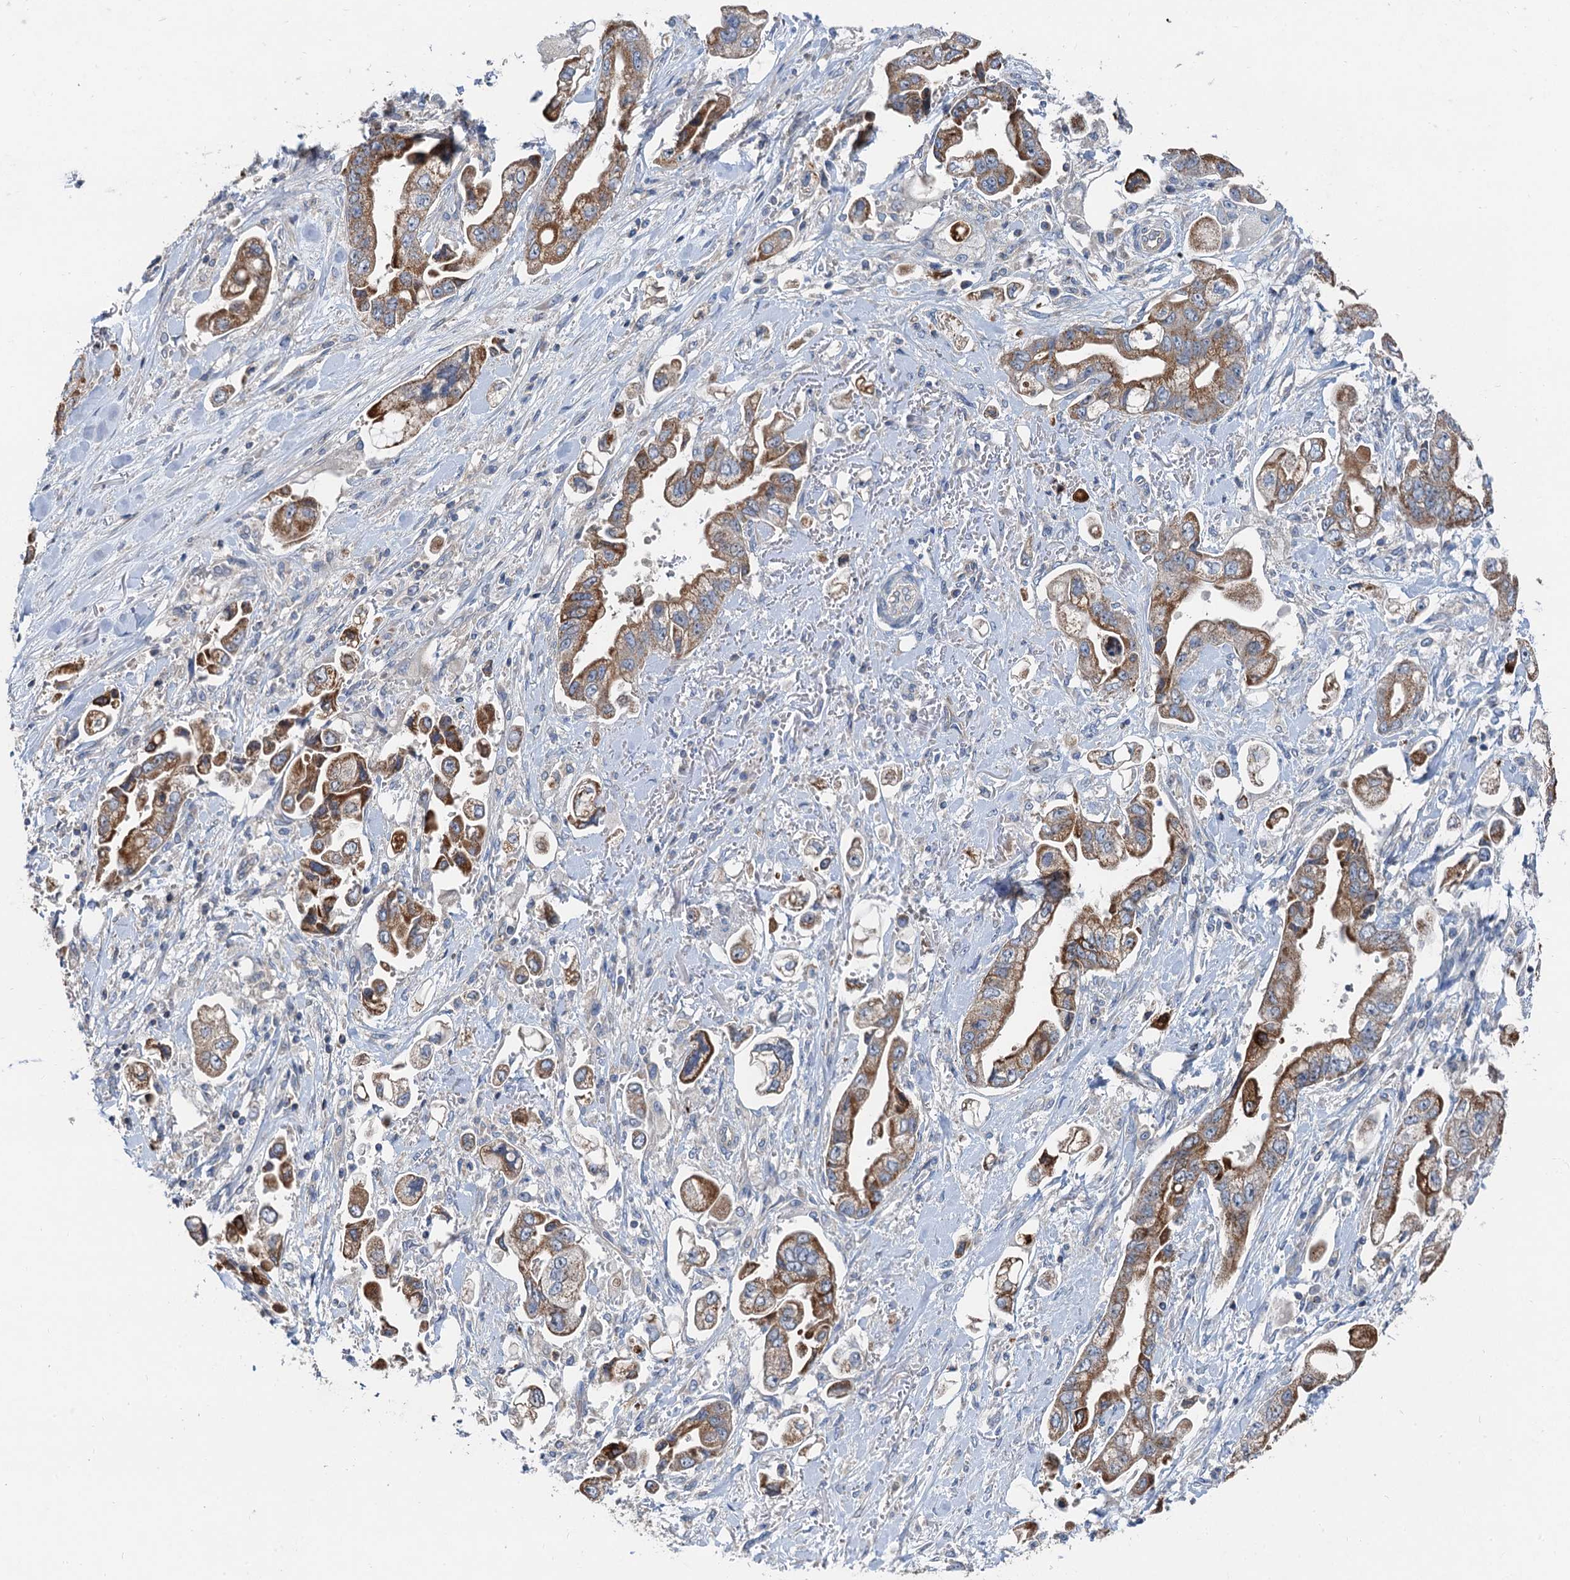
{"staining": {"intensity": "moderate", "quantity": ">75%", "location": "cytoplasmic/membranous"}, "tissue": "stomach cancer", "cell_type": "Tumor cells", "image_type": "cancer", "snomed": [{"axis": "morphology", "description": "Adenocarcinoma, NOS"}, {"axis": "topography", "description": "Stomach"}], "caption": "Immunohistochemical staining of stomach cancer (adenocarcinoma) displays moderate cytoplasmic/membranous protein expression in approximately >75% of tumor cells.", "gene": "ANKRD26", "patient": {"sex": "male", "age": 62}}